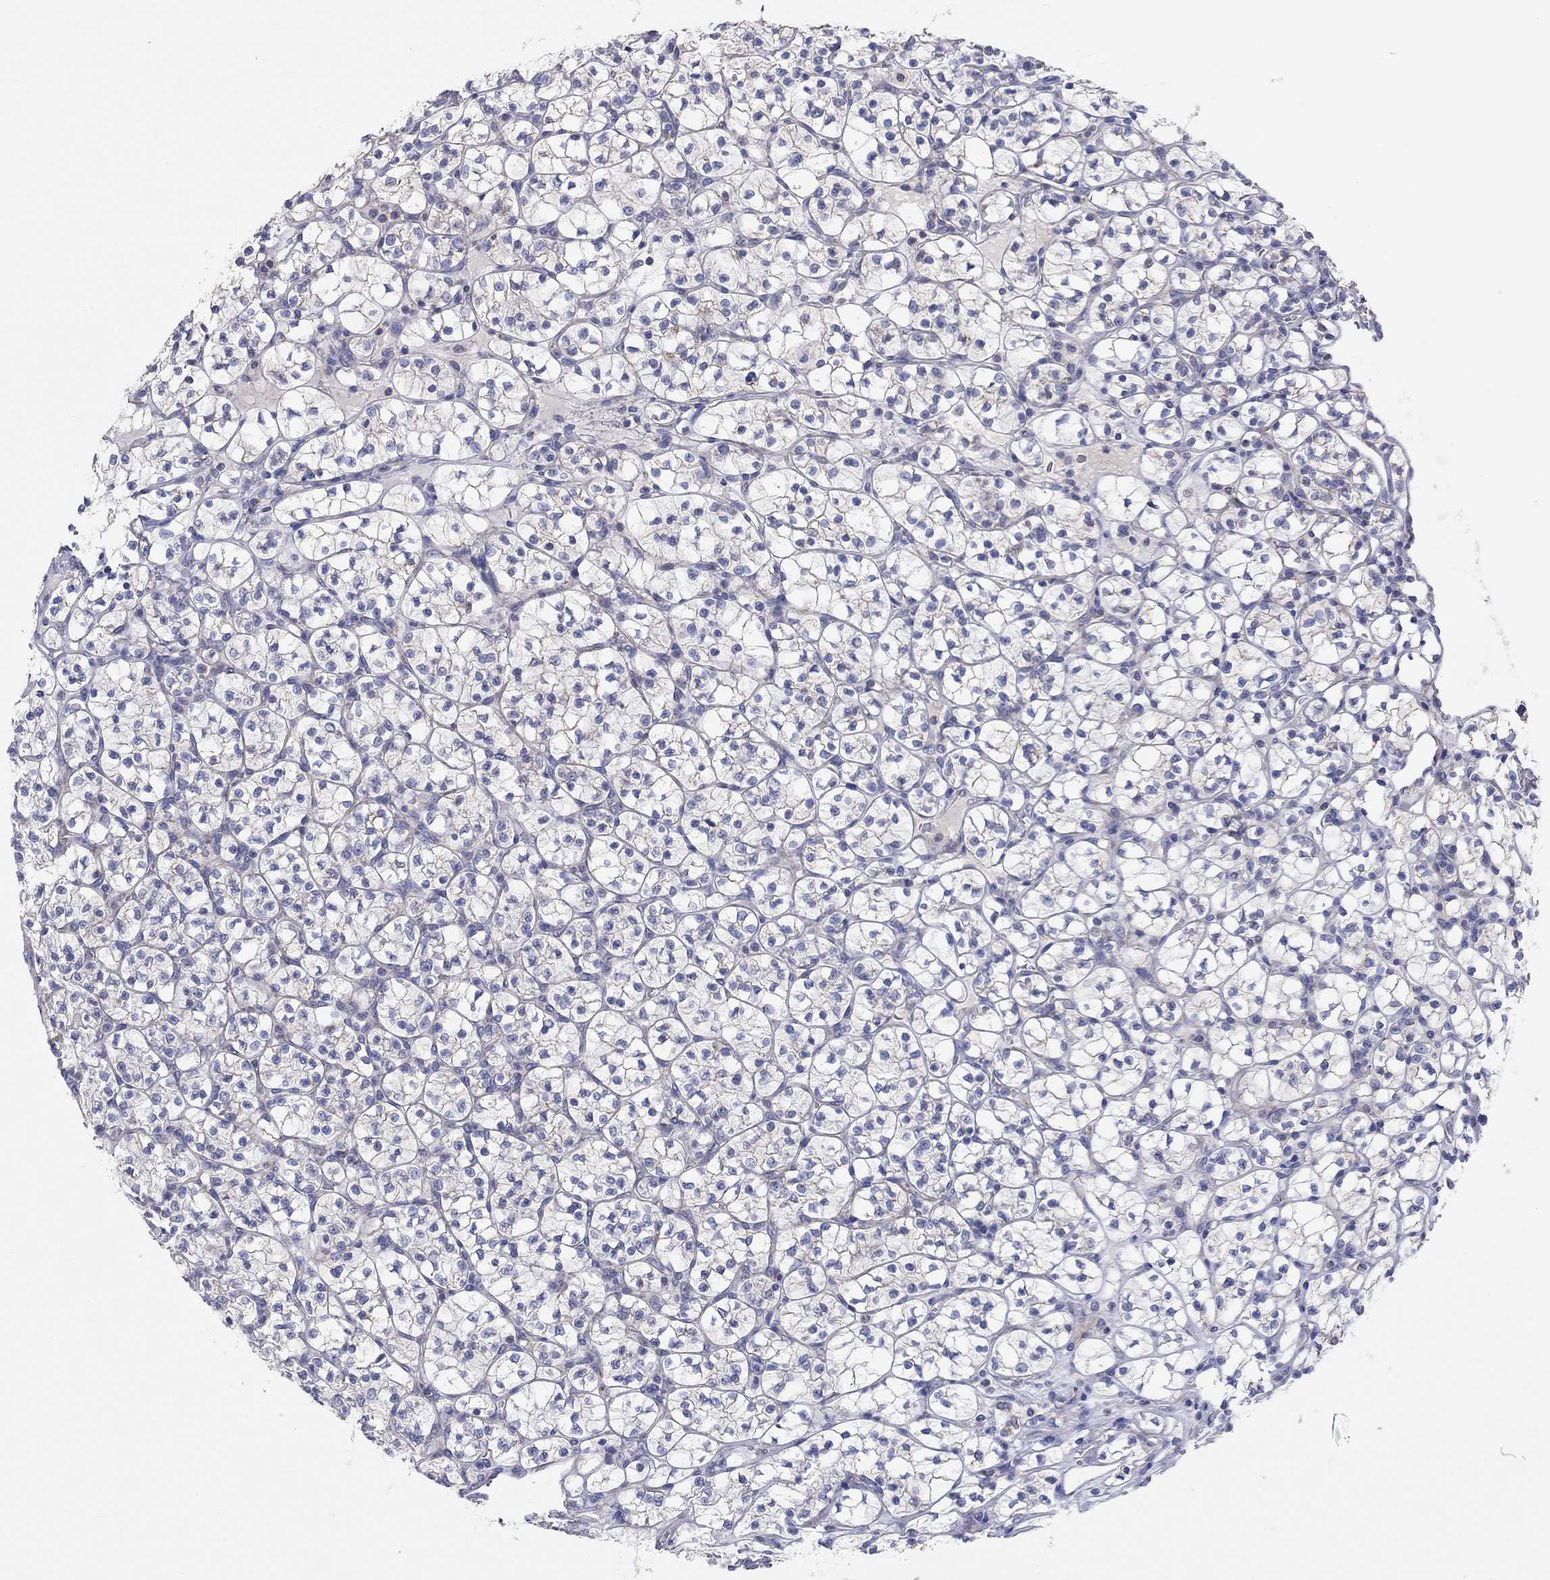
{"staining": {"intensity": "negative", "quantity": "none", "location": "none"}, "tissue": "renal cancer", "cell_type": "Tumor cells", "image_type": "cancer", "snomed": [{"axis": "morphology", "description": "Adenocarcinoma, NOS"}, {"axis": "topography", "description": "Kidney"}], "caption": "IHC photomicrograph of human renal adenocarcinoma stained for a protein (brown), which displays no expression in tumor cells.", "gene": "RCAN1", "patient": {"sex": "female", "age": 89}}